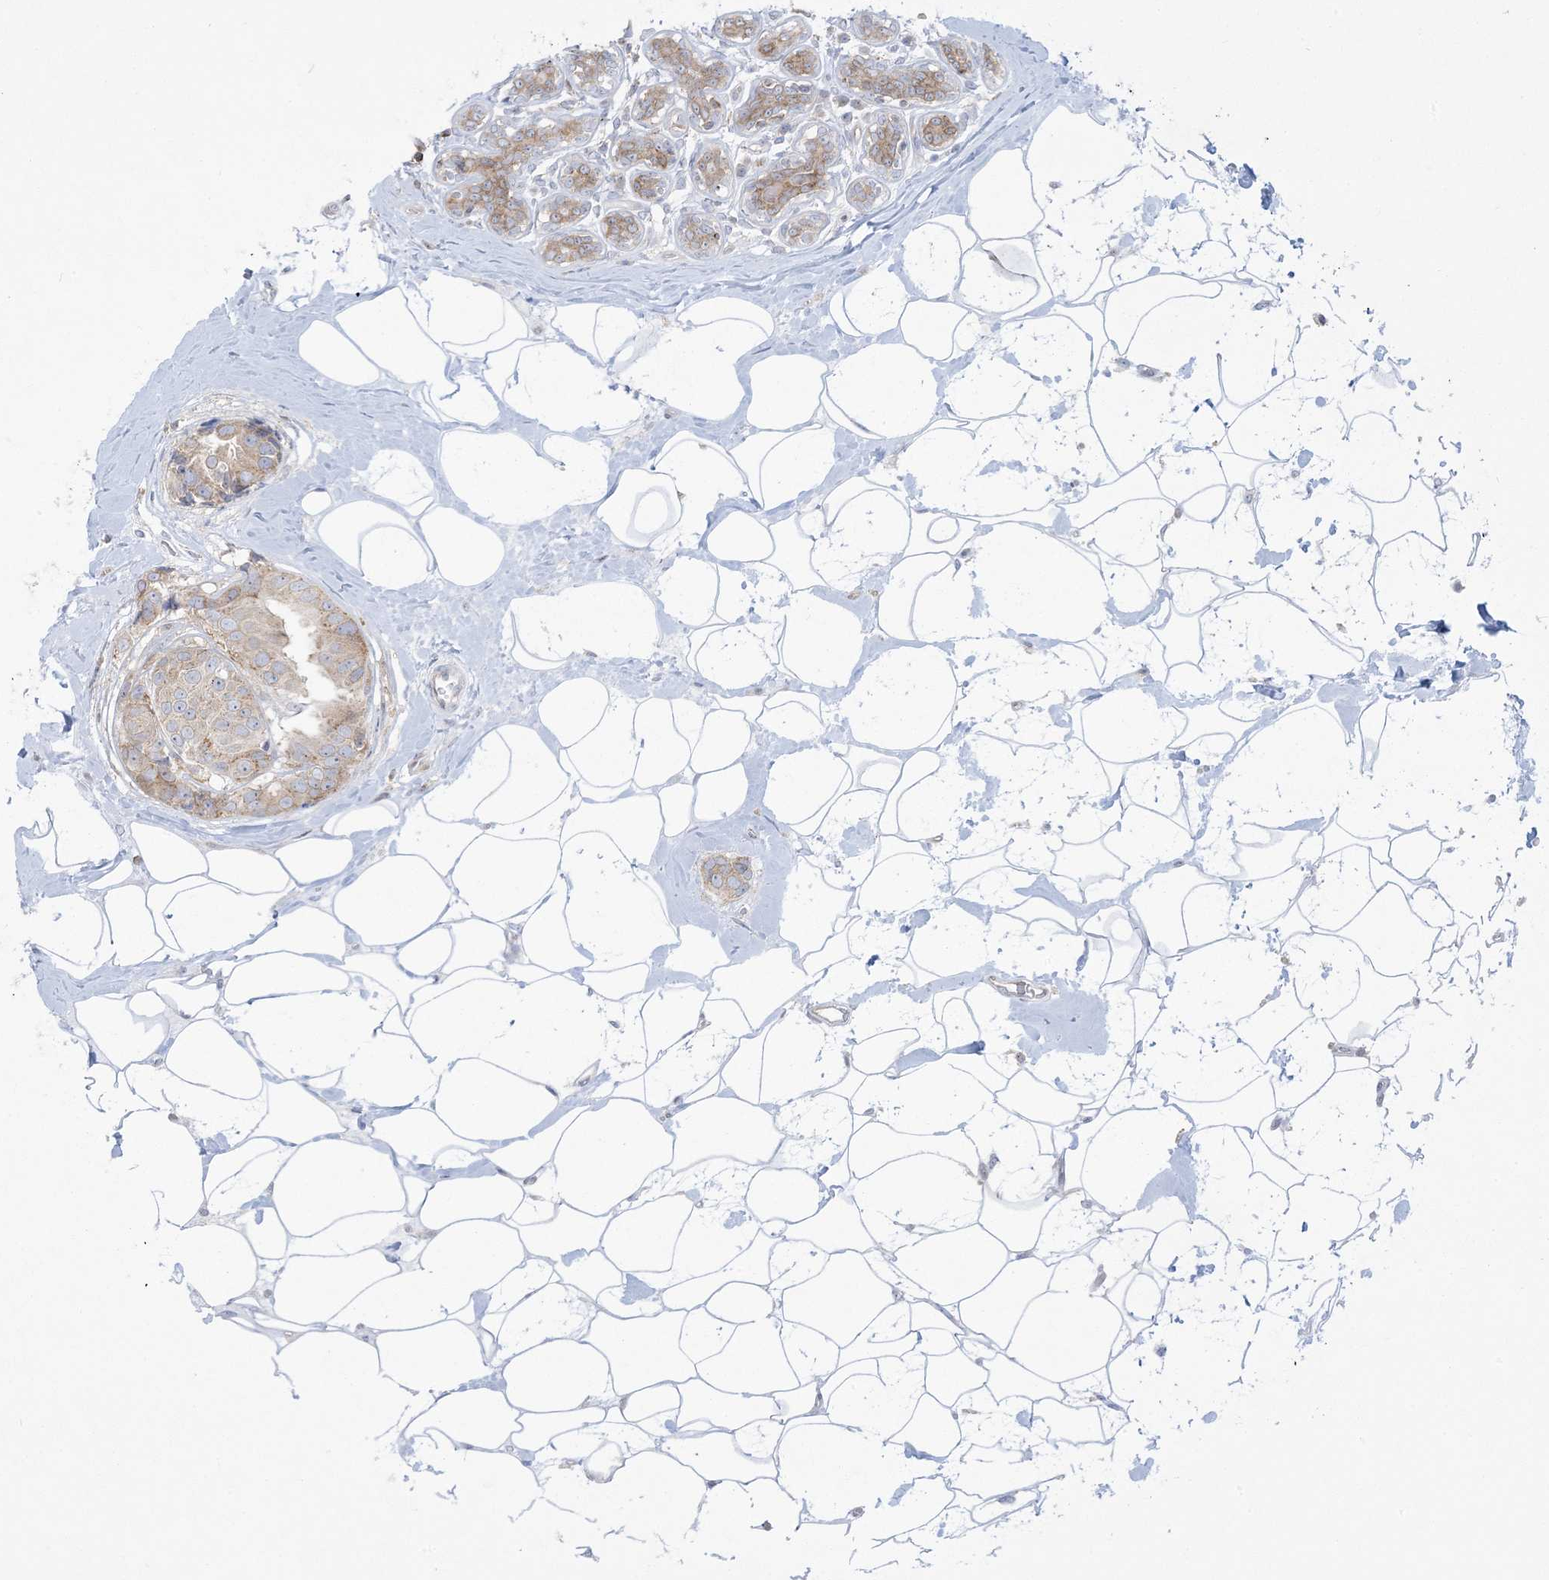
{"staining": {"intensity": "weak", "quantity": ">75%", "location": "cytoplasmic/membranous"}, "tissue": "breast cancer", "cell_type": "Tumor cells", "image_type": "cancer", "snomed": [{"axis": "morphology", "description": "Normal tissue, NOS"}, {"axis": "morphology", "description": "Duct carcinoma"}, {"axis": "topography", "description": "Breast"}], "caption": "Infiltrating ductal carcinoma (breast) stained with IHC exhibits weak cytoplasmic/membranous positivity in about >75% of tumor cells. (Stains: DAB in brown, nuclei in blue, Microscopy: brightfield microscopy at high magnification).", "gene": "SLAMF9", "patient": {"sex": "female", "age": 39}}